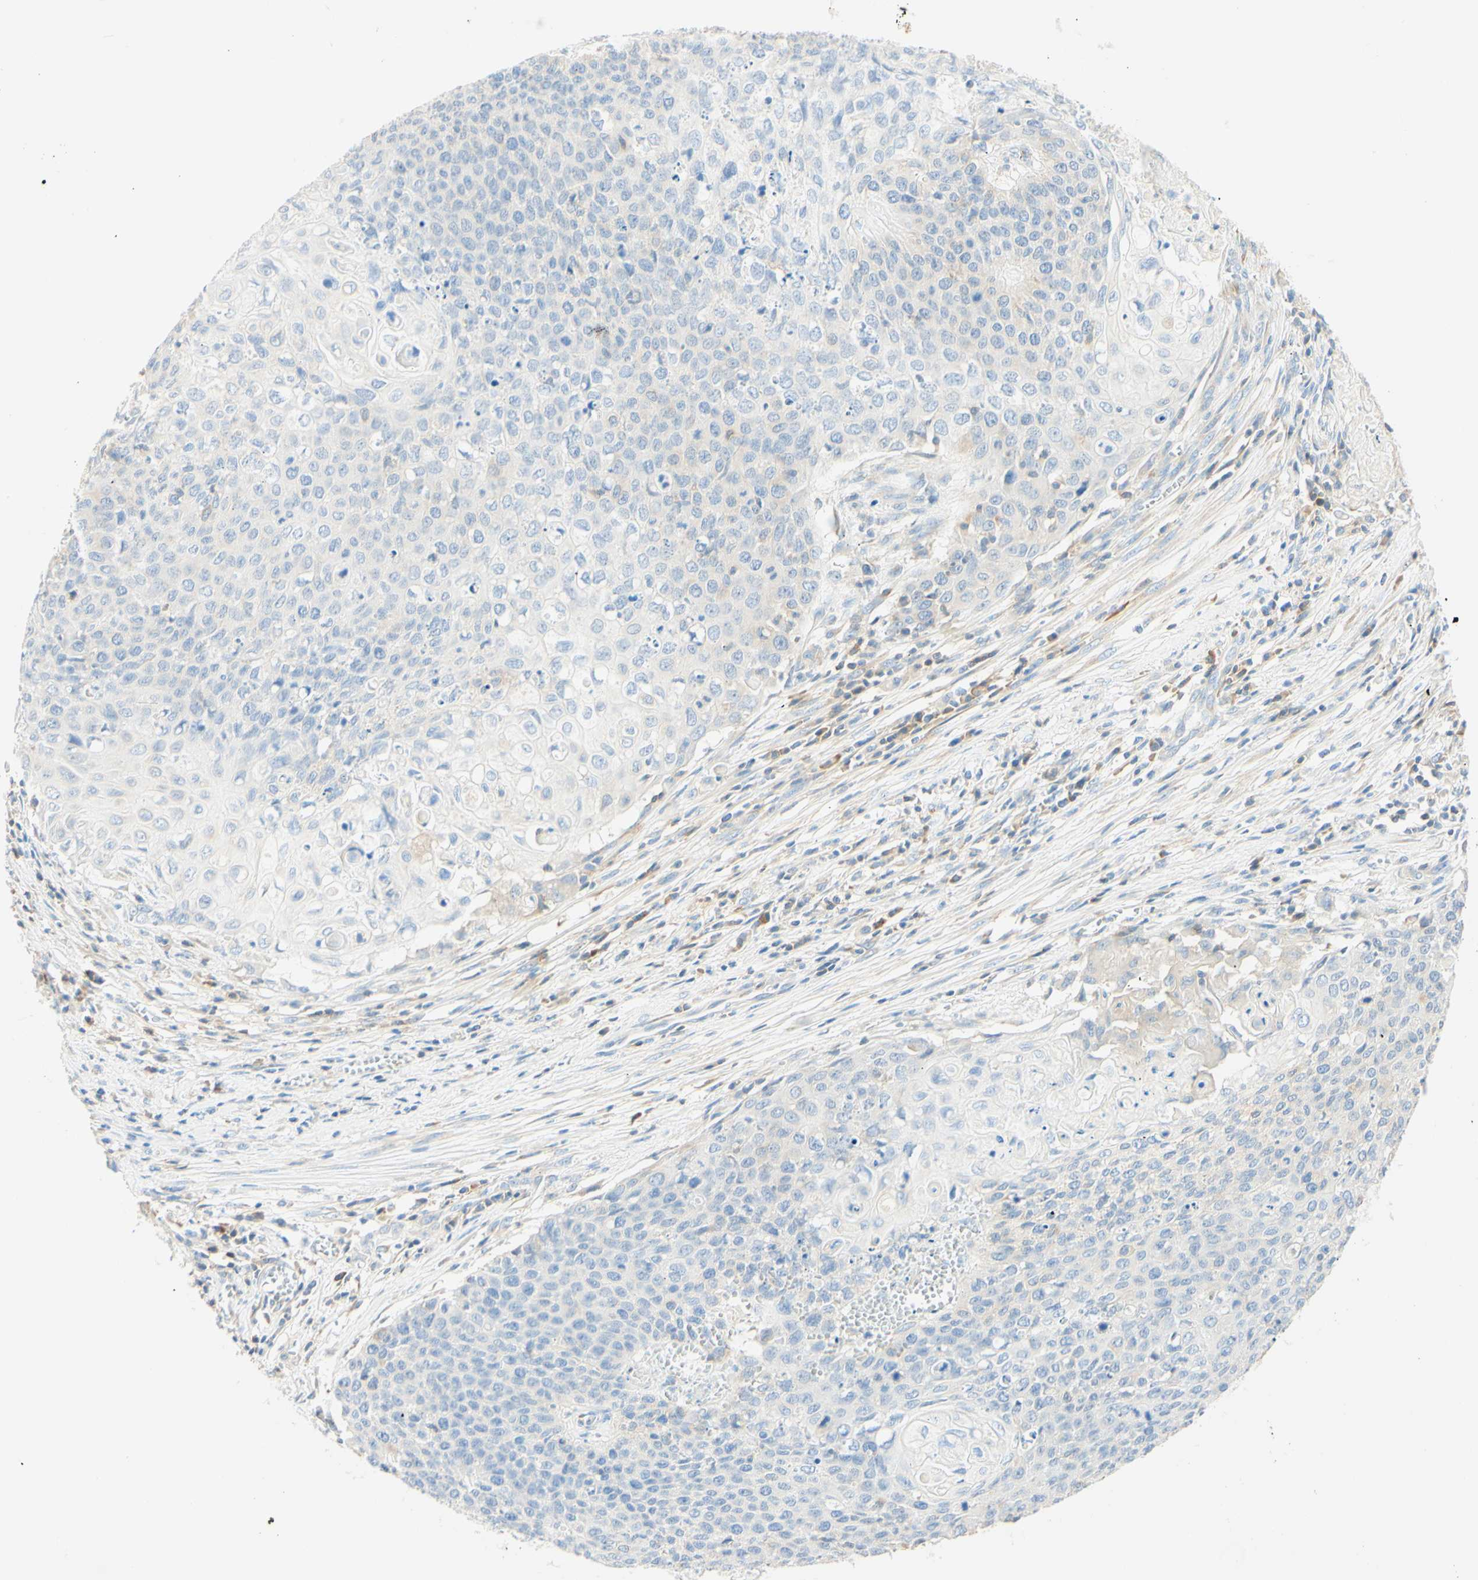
{"staining": {"intensity": "negative", "quantity": "none", "location": "none"}, "tissue": "cervical cancer", "cell_type": "Tumor cells", "image_type": "cancer", "snomed": [{"axis": "morphology", "description": "Squamous cell carcinoma, NOS"}, {"axis": "topography", "description": "Cervix"}], "caption": "A high-resolution photomicrograph shows immunohistochemistry staining of cervical squamous cell carcinoma, which demonstrates no significant staining in tumor cells.", "gene": "LAT", "patient": {"sex": "female", "age": 39}}